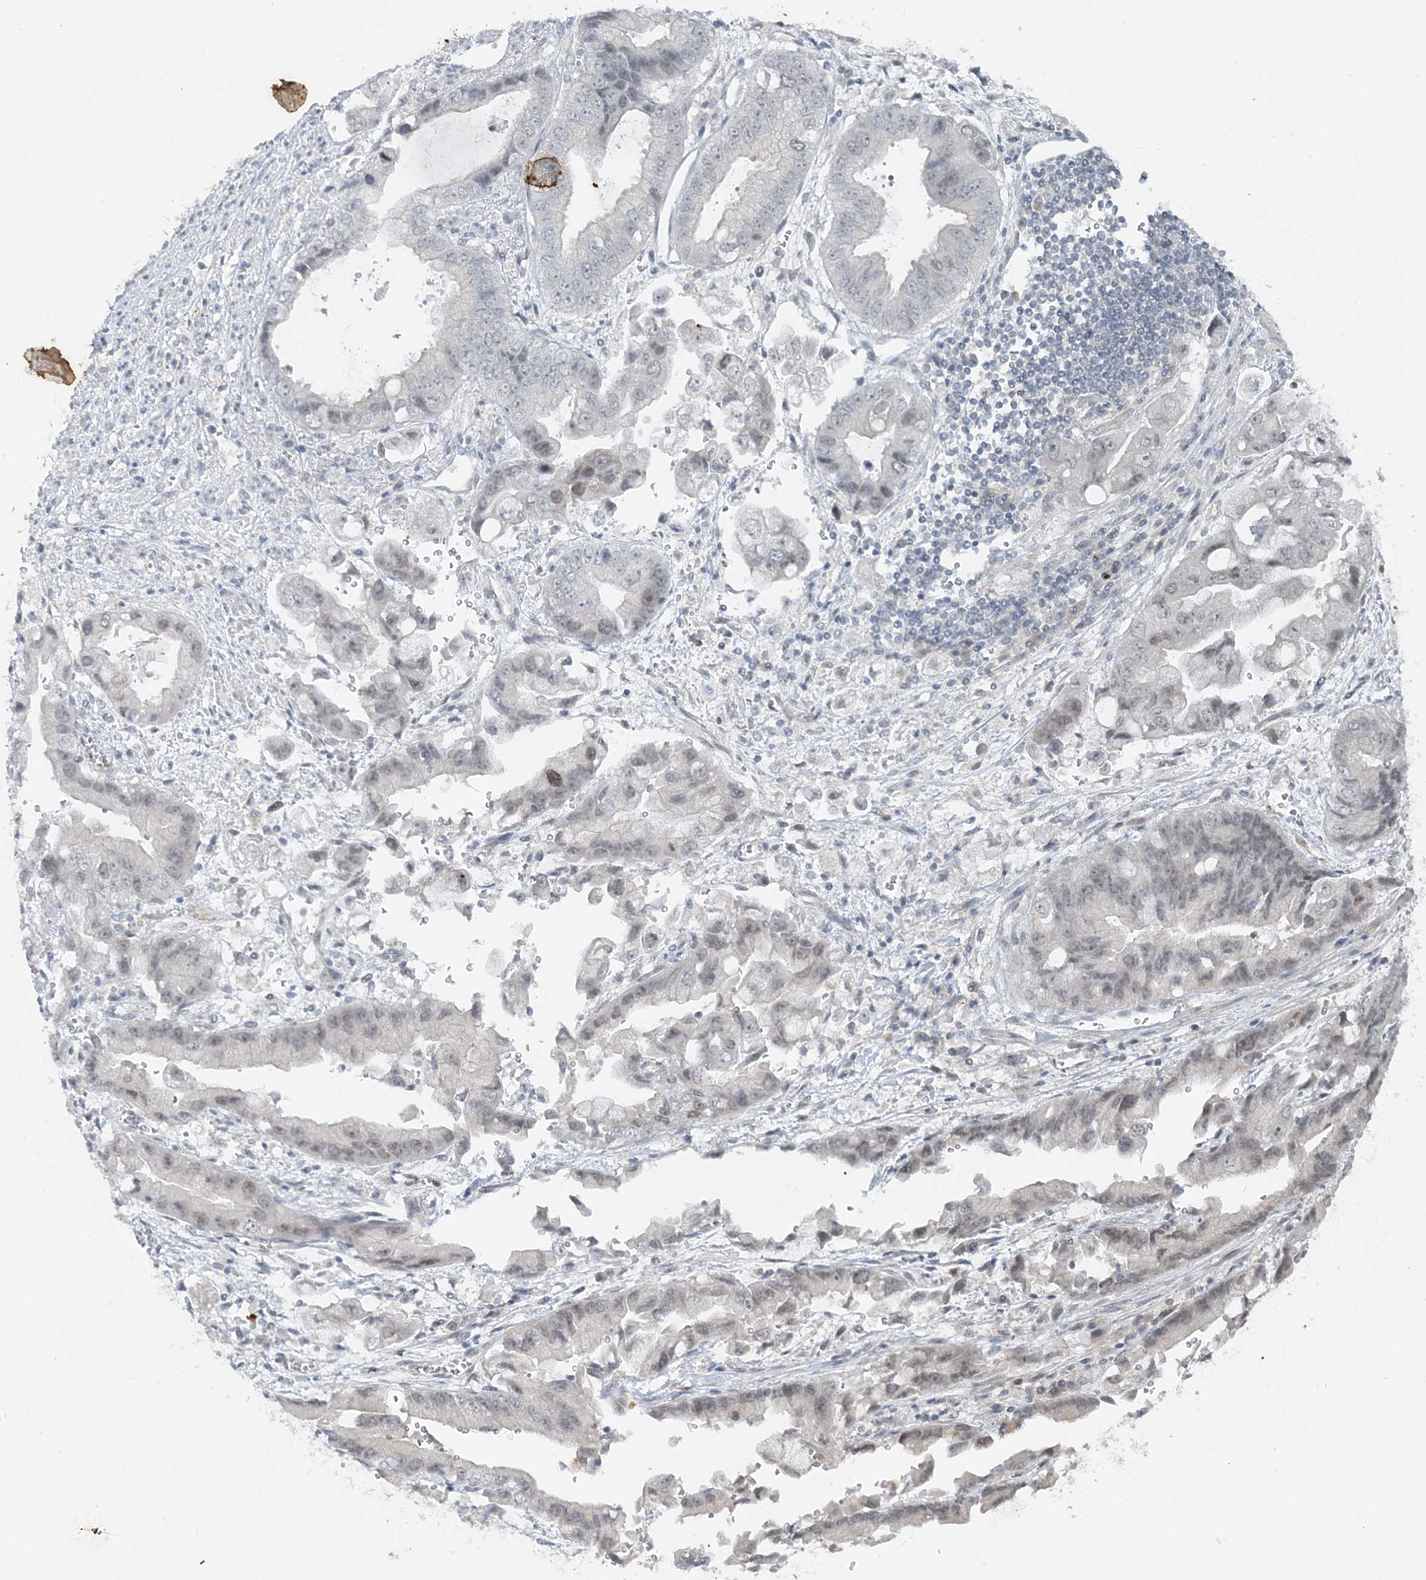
{"staining": {"intensity": "negative", "quantity": "none", "location": "none"}, "tissue": "stomach cancer", "cell_type": "Tumor cells", "image_type": "cancer", "snomed": [{"axis": "morphology", "description": "Adenocarcinoma, NOS"}, {"axis": "topography", "description": "Stomach"}], "caption": "This is an immunohistochemistry photomicrograph of adenocarcinoma (stomach). There is no positivity in tumor cells.", "gene": "LEXM", "patient": {"sex": "male", "age": 62}}